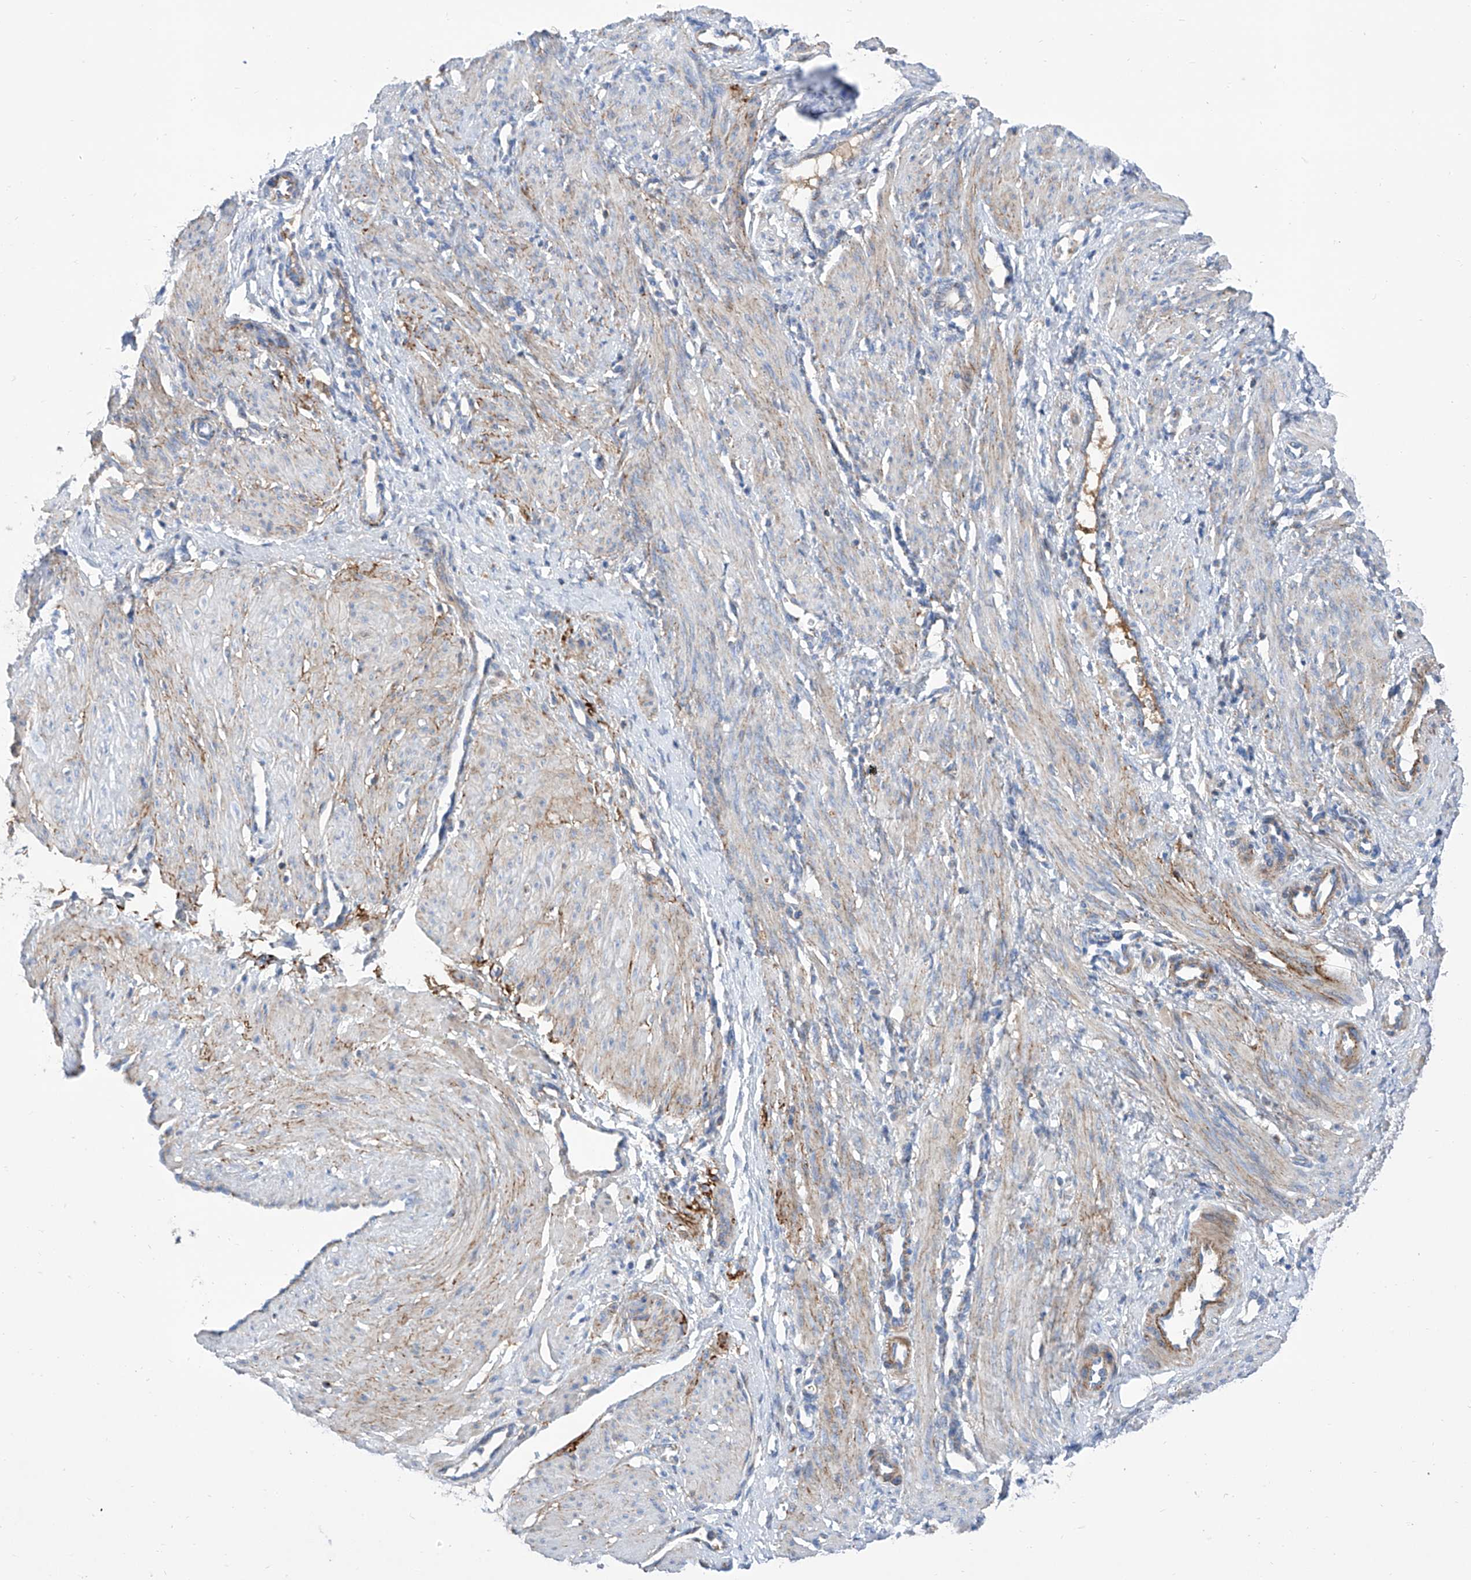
{"staining": {"intensity": "weak", "quantity": "25%-75%", "location": "cytoplasmic/membranous"}, "tissue": "smooth muscle", "cell_type": "Smooth muscle cells", "image_type": "normal", "snomed": [{"axis": "morphology", "description": "Normal tissue, NOS"}, {"axis": "topography", "description": "Endometrium"}], "caption": "This micrograph exhibits unremarkable smooth muscle stained with immunohistochemistry (IHC) to label a protein in brown. The cytoplasmic/membranous of smooth muscle cells show weak positivity for the protein. Nuclei are counter-stained blue.", "gene": "SRBD1", "patient": {"sex": "female", "age": 33}}